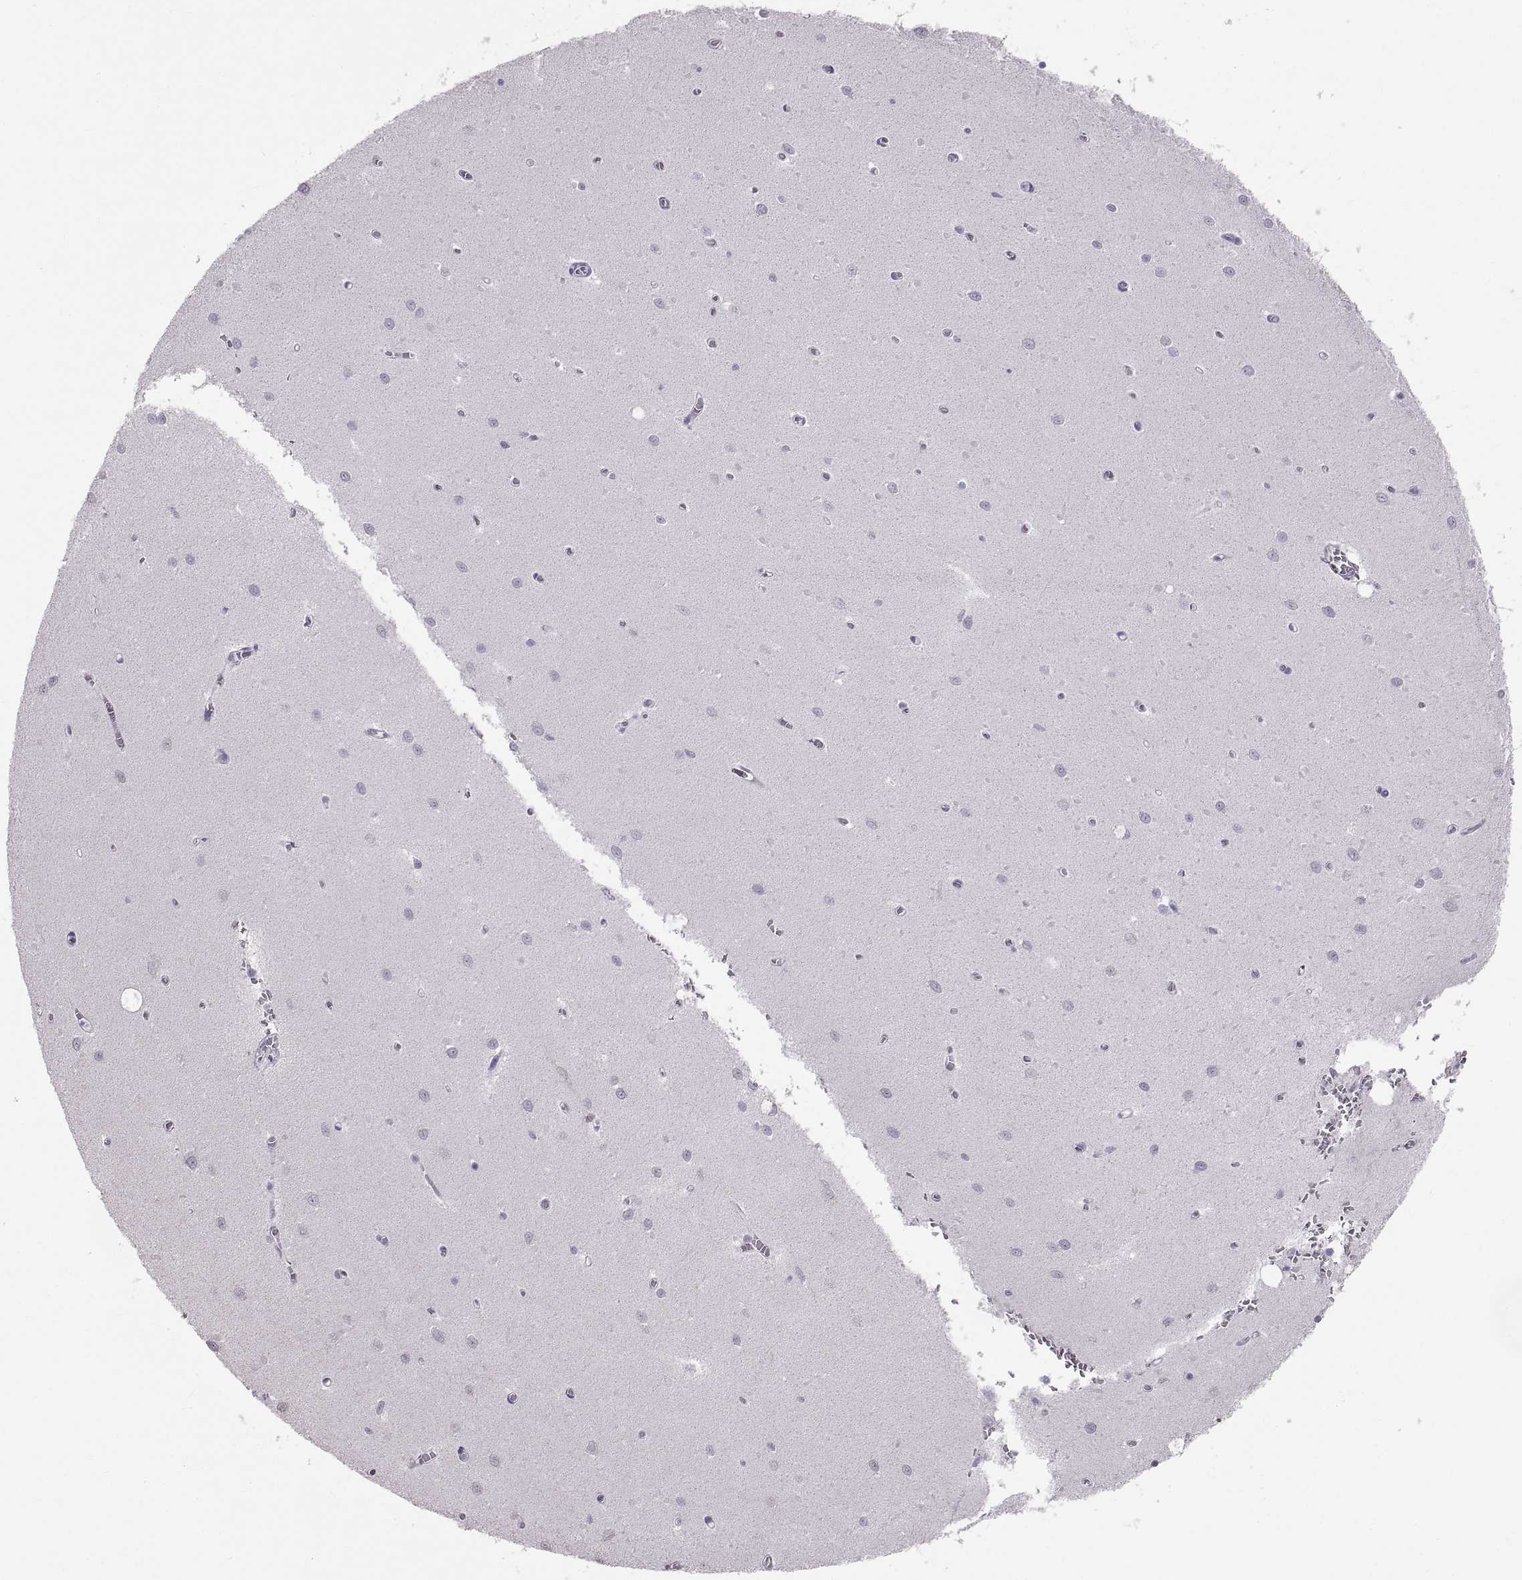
{"staining": {"intensity": "negative", "quantity": "none", "location": "none"}, "tissue": "cerebellum", "cell_type": "Cells in granular layer", "image_type": "normal", "snomed": [{"axis": "morphology", "description": "Normal tissue, NOS"}, {"axis": "topography", "description": "Cerebellum"}], "caption": "Immunohistochemistry photomicrograph of benign human cerebellum stained for a protein (brown), which exhibits no positivity in cells in granular layer.", "gene": "WBP2NL", "patient": {"sex": "female", "age": 64}}